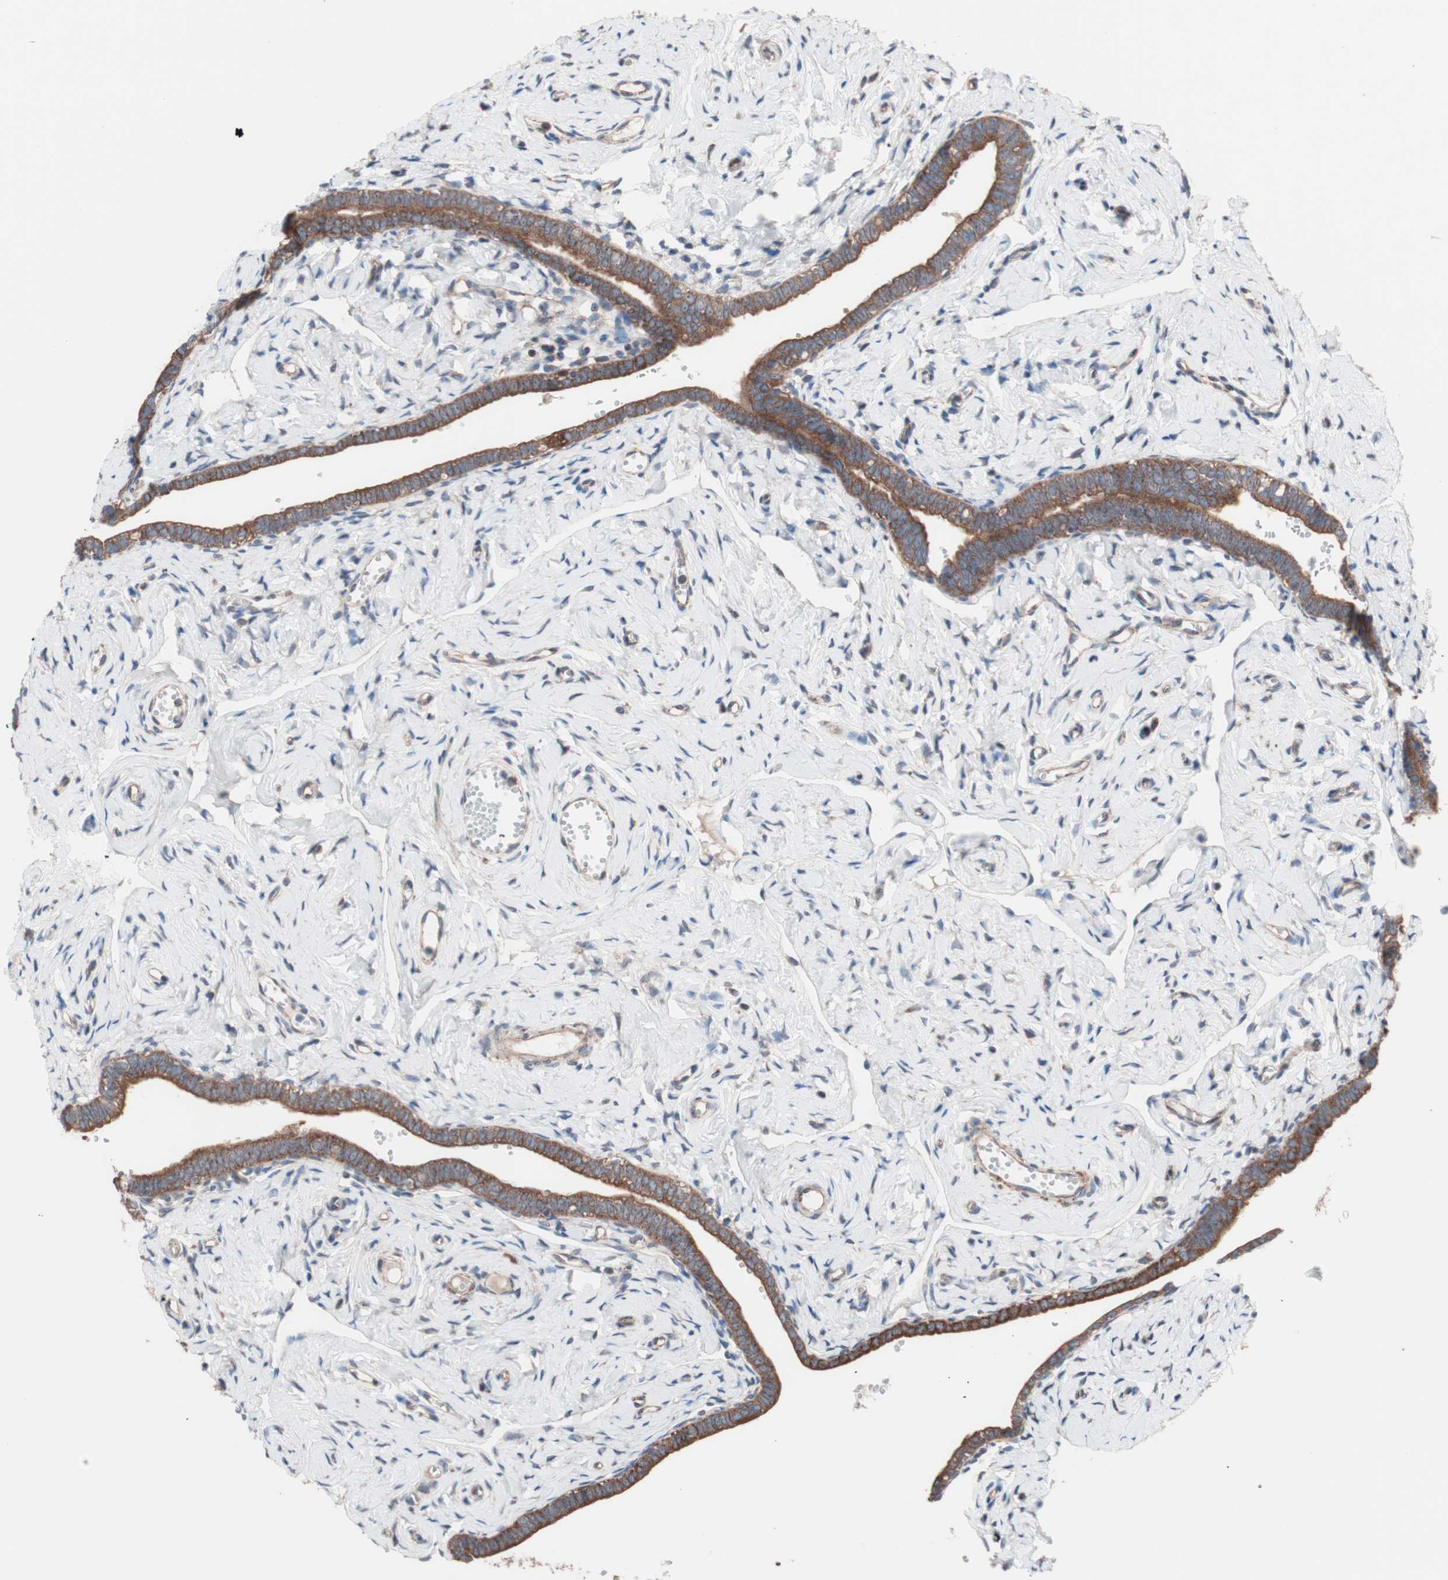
{"staining": {"intensity": "strong", "quantity": ">75%", "location": "cytoplasmic/membranous"}, "tissue": "fallopian tube", "cell_type": "Glandular cells", "image_type": "normal", "snomed": [{"axis": "morphology", "description": "Normal tissue, NOS"}, {"axis": "topography", "description": "Fallopian tube"}], "caption": "Immunohistochemistry micrograph of normal human fallopian tube stained for a protein (brown), which reveals high levels of strong cytoplasmic/membranous expression in approximately >75% of glandular cells.", "gene": "CTTNBP2NL", "patient": {"sex": "female", "age": 71}}